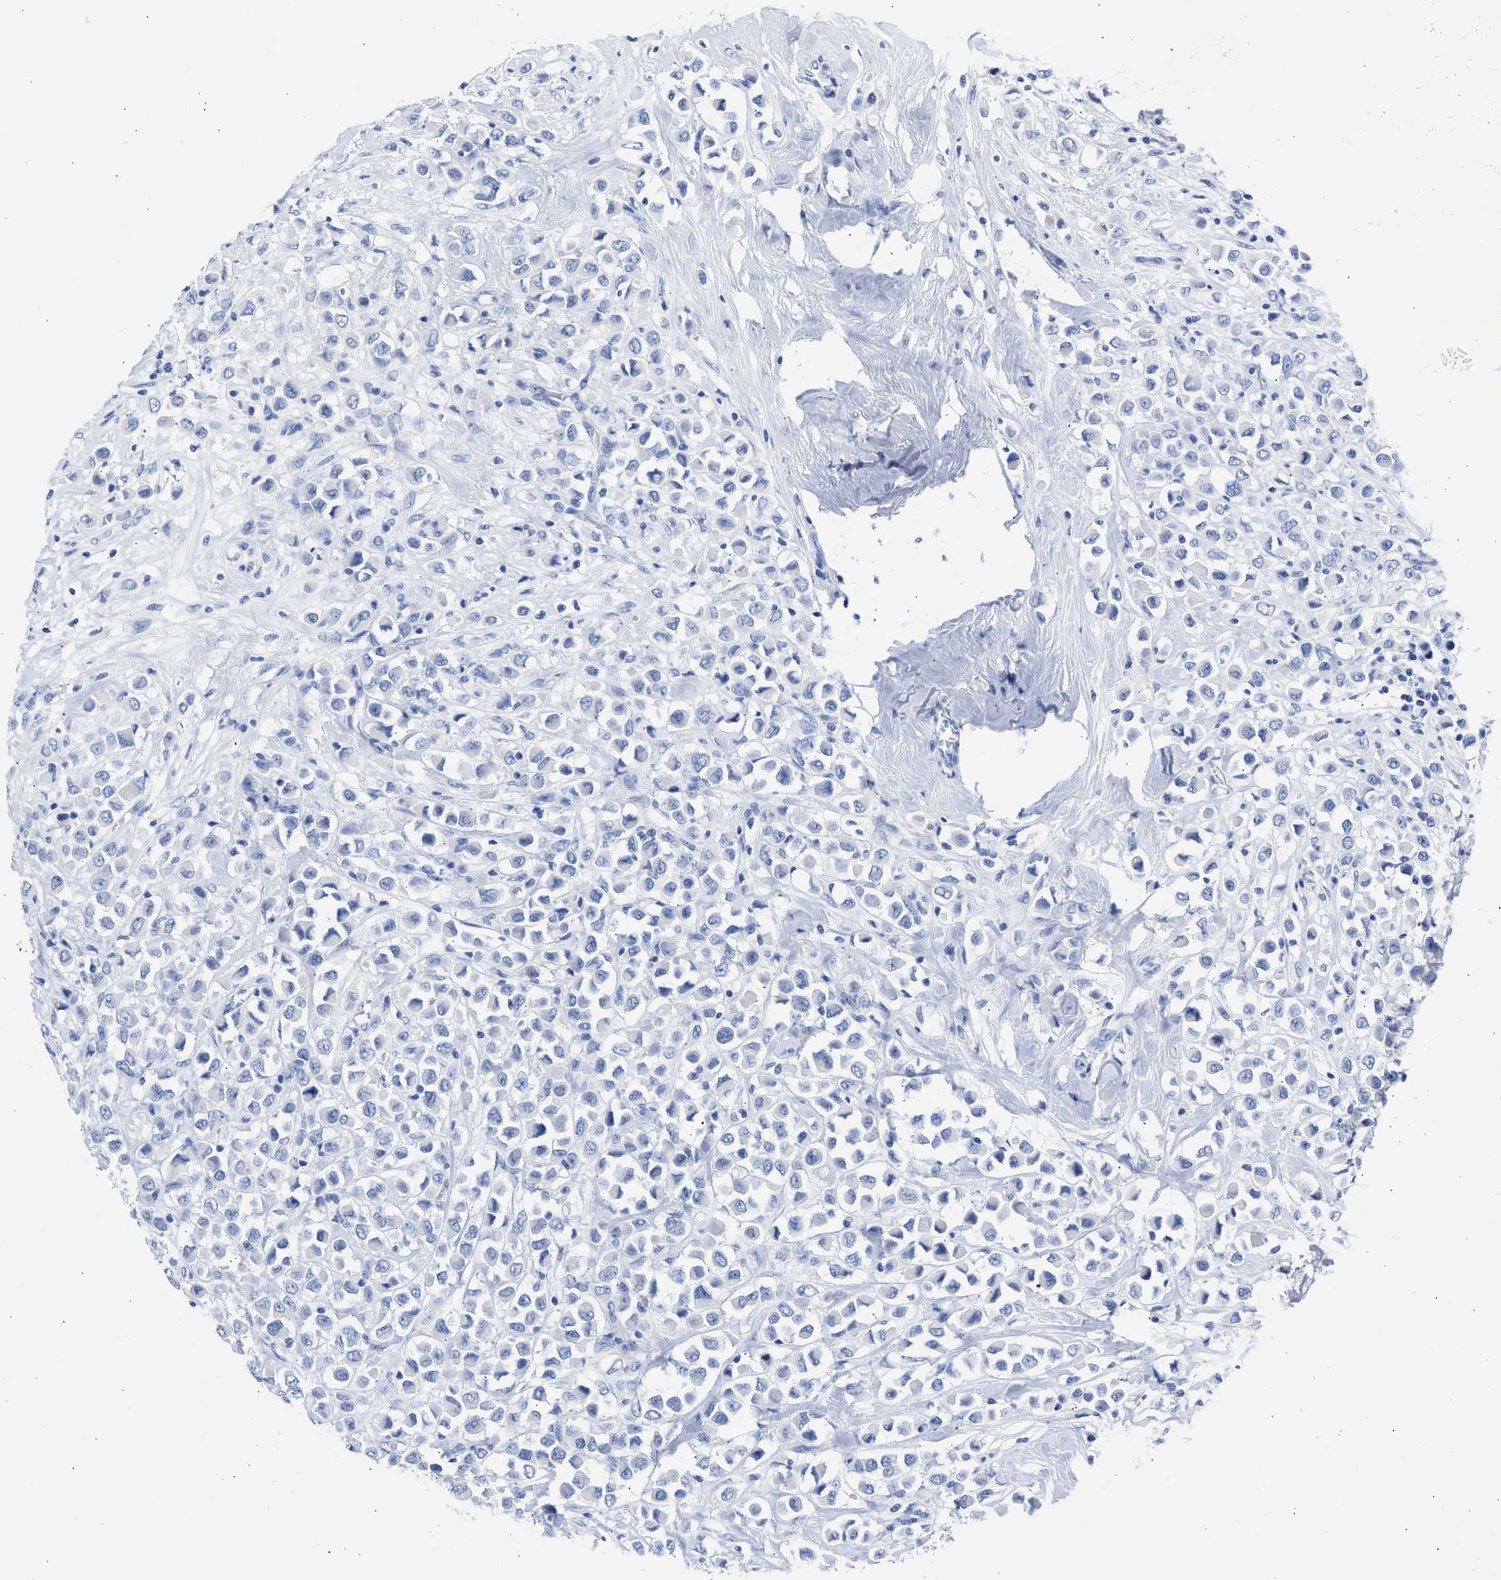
{"staining": {"intensity": "negative", "quantity": "none", "location": "none"}, "tissue": "breast cancer", "cell_type": "Tumor cells", "image_type": "cancer", "snomed": [{"axis": "morphology", "description": "Duct carcinoma"}, {"axis": "topography", "description": "Breast"}], "caption": "Tumor cells show no significant expression in intraductal carcinoma (breast).", "gene": "NCAM1", "patient": {"sex": "female", "age": 61}}